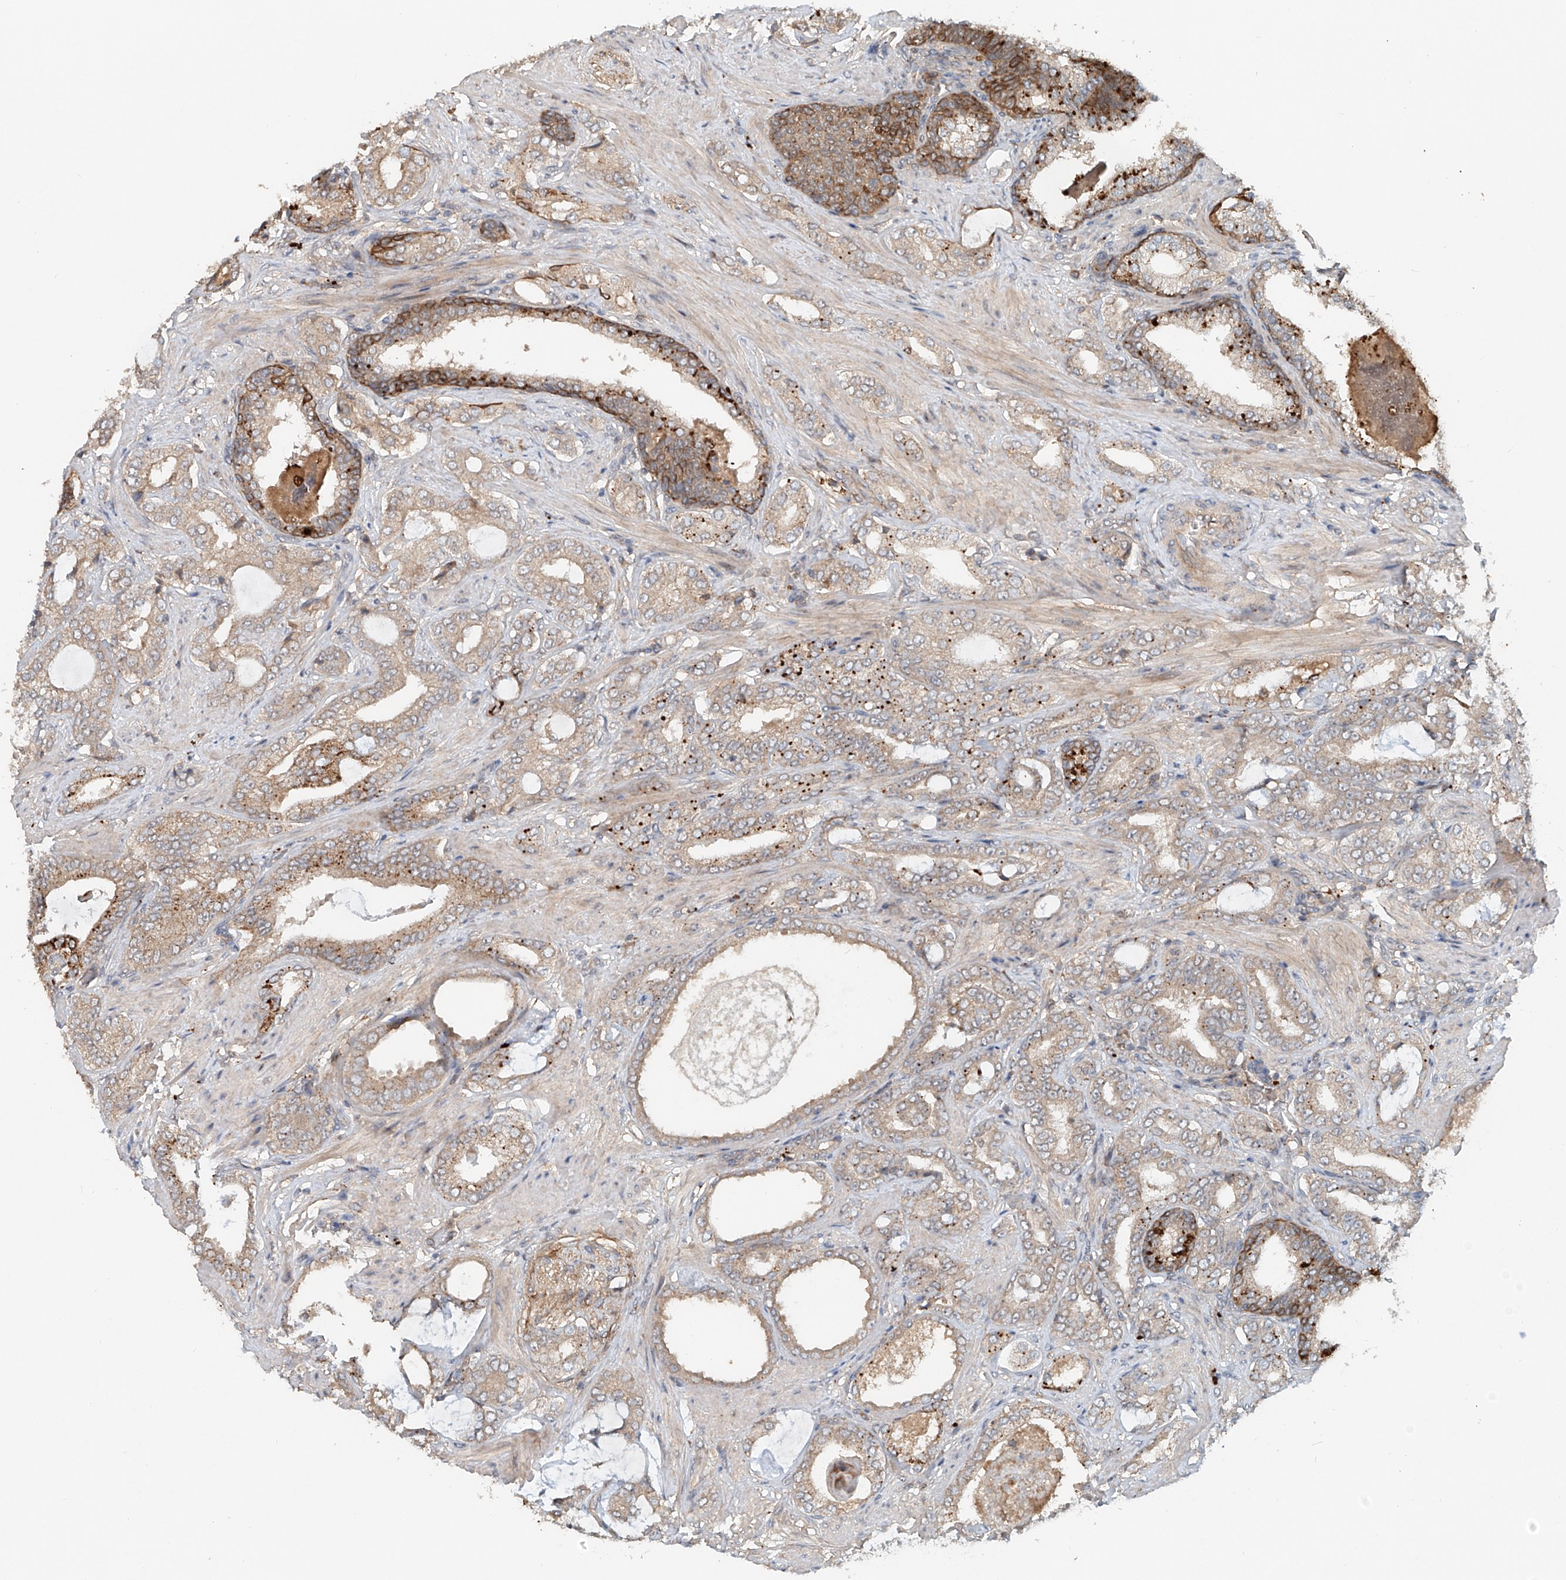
{"staining": {"intensity": "weak", "quantity": ">75%", "location": "cytoplasmic/membranous"}, "tissue": "prostate cancer", "cell_type": "Tumor cells", "image_type": "cancer", "snomed": [{"axis": "morphology", "description": "Adenocarcinoma, Low grade"}, {"axis": "topography", "description": "Prostate"}], "caption": "Immunohistochemical staining of human prostate cancer (adenocarcinoma (low-grade)) shows weak cytoplasmic/membranous protein staining in about >75% of tumor cells. Immunohistochemistry stains the protein in brown and the nuclei are stained blue.", "gene": "IER5", "patient": {"sex": "male", "age": 71}}